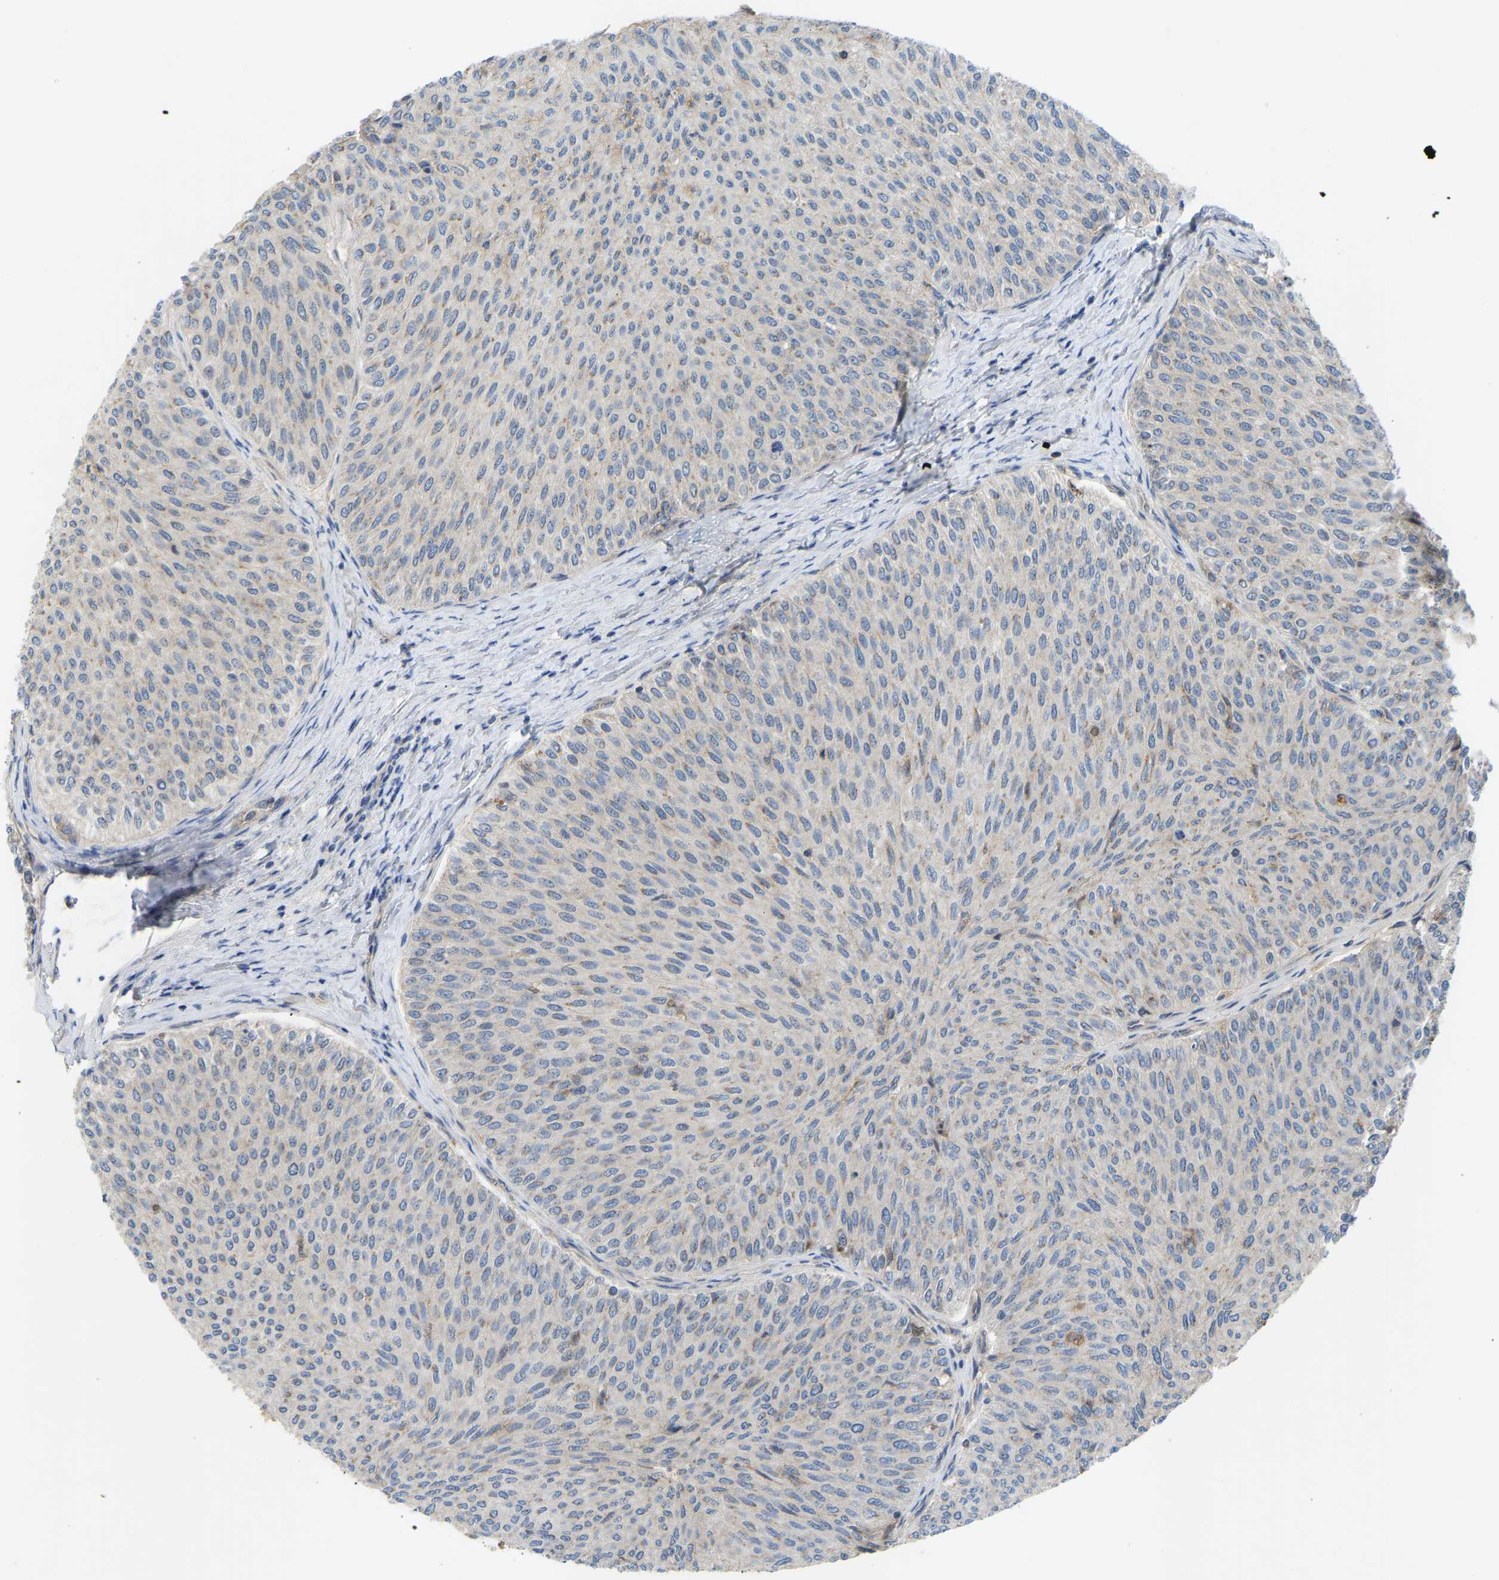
{"staining": {"intensity": "negative", "quantity": "none", "location": "none"}, "tissue": "urothelial cancer", "cell_type": "Tumor cells", "image_type": "cancer", "snomed": [{"axis": "morphology", "description": "Urothelial carcinoma, Low grade"}, {"axis": "topography", "description": "Urinary bladder"}], "caption": "High power microscopy histopathology image of an IHC micrograph of urothelial cancer, revealing no significant expression in tumor cells.", "gene": "ZNF251", "patient": {"sex": "male", "age": 78}}